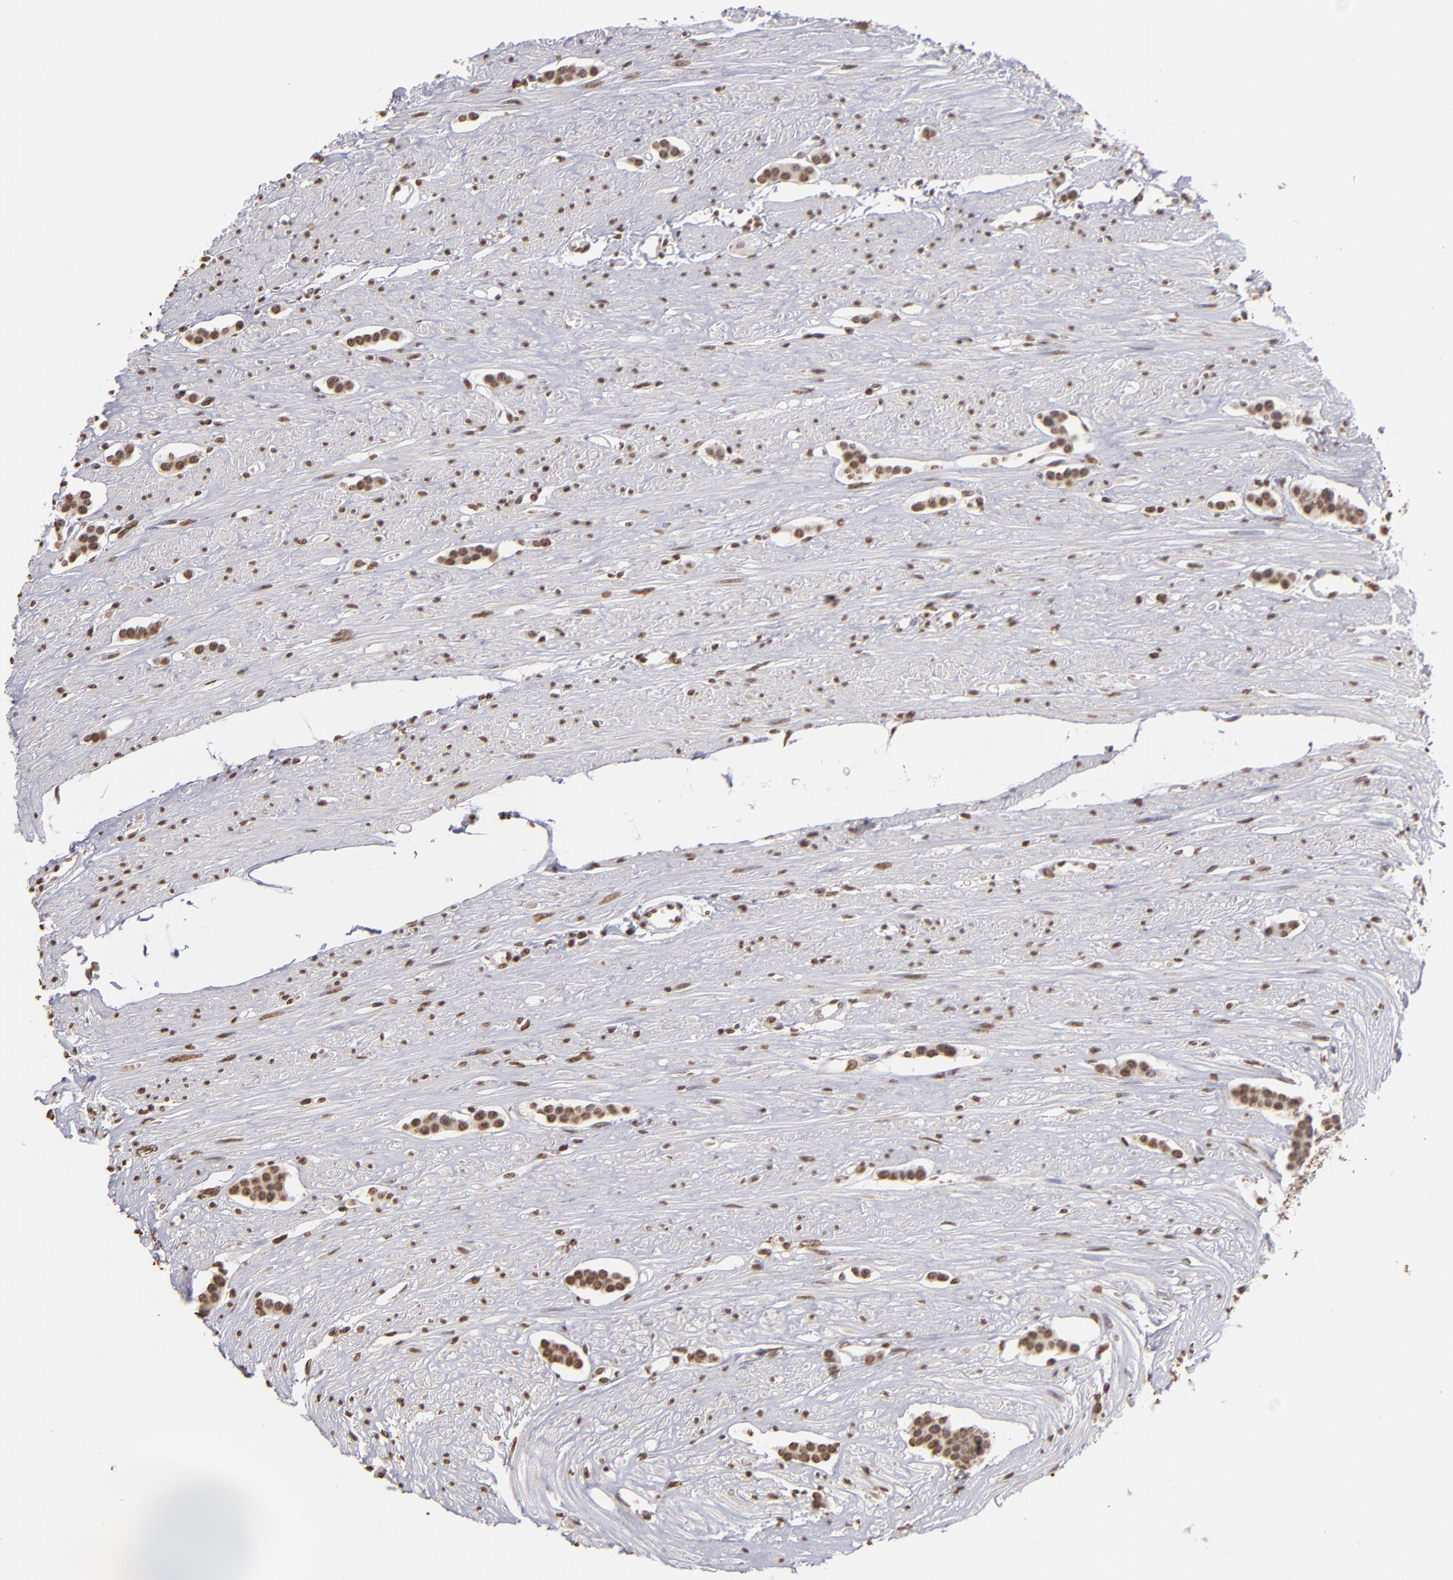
{"staining": {"intensity": "strong", "quantity": ">75%", "location": "nuclear"}, "tissue": "carcinoid", "cell_type": "Tumor cells", "image_type": "cancer", "snomed": [{"axis": "morphology", "description": "Carcinoid, malignant, NOS"}, {"axis": "topography", "description": "Small intestine"}], "caption": "Immunohistochemical staining of human carcinoid reveals high levels of strong nuclear positivity in about >75% of tumor cells.", "gene": "LBX1", "patient": {"sex": "male", "age": 60}}